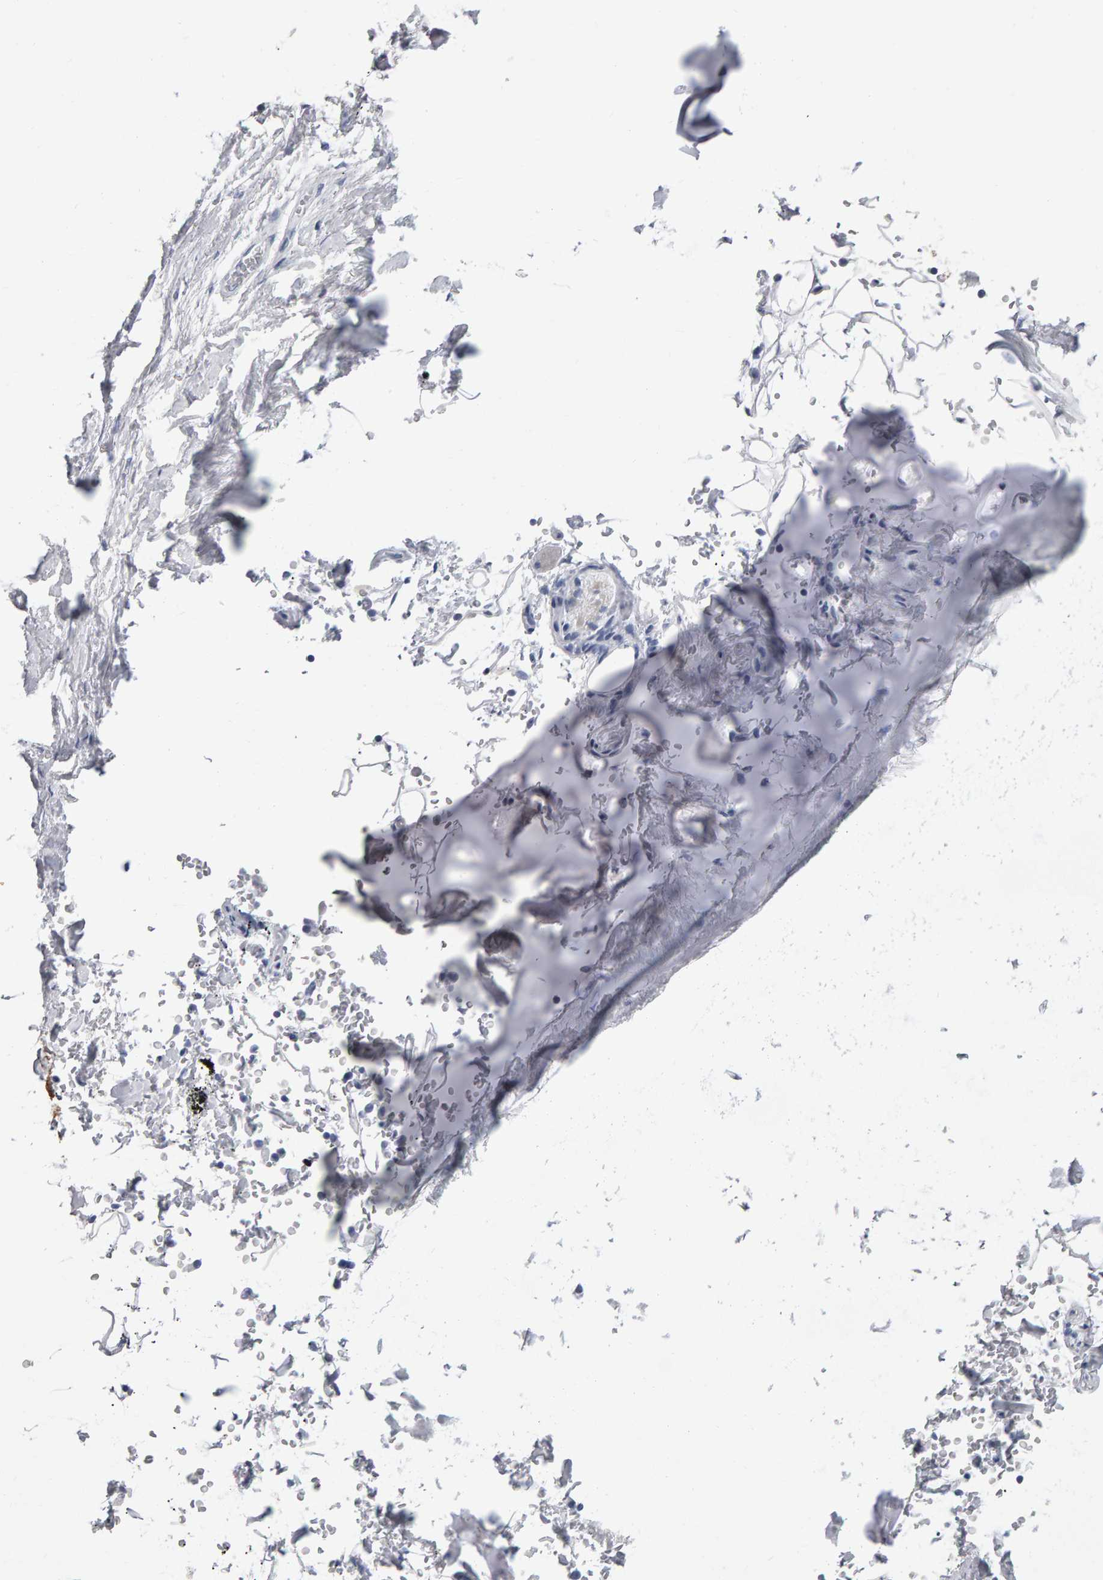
{"staining": {"intensity": "negative", "quantity": "none", "location": "none"}, "tissue": "adipose tissue", "cell_type": "Adipocytes", "image_type": "normal", "snomed": [{"axis": "morphology", "description": "Normal tissue, NOS"}, {"axis": "topography", "description": "Cartilage tissue"}, {"axis": "topography", "description": "Lung"}], "caption": "A high-resolution micrograph shows immunohistochemistry staining of unremarkable adipose tissue, which demonstrates no significant positivity in adipocytes. Nuclei are stained in blue.", "gene": "NCDN", "patient": {"sex": "female", "age": 77}}